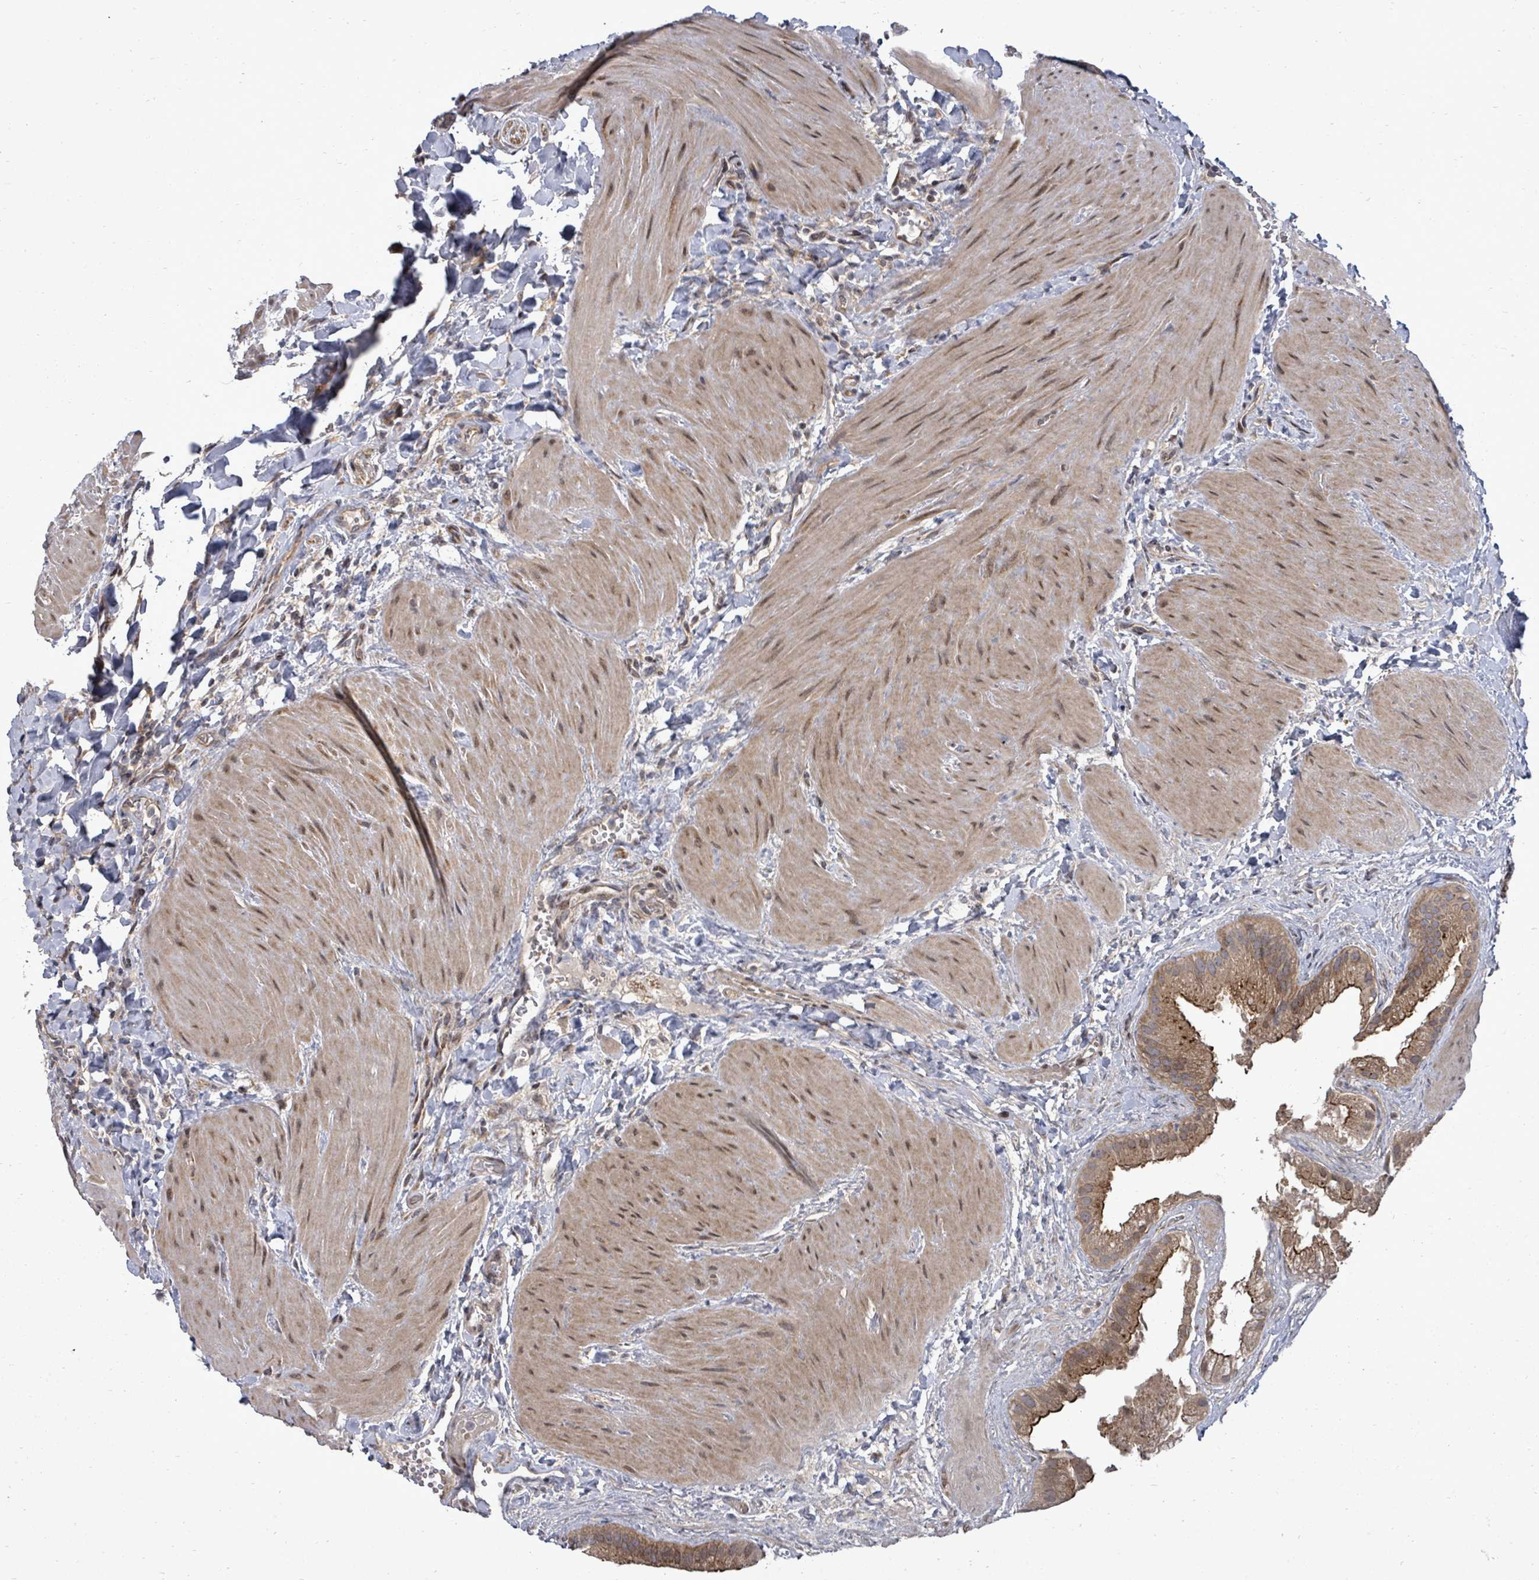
{"staining": {"intensity": "strong", "quantity": ">75%", "location": "cytoplasmic/membranous"}, "tissue": "gallbladder", "cell_type": "Glandular cells", "image_type": "normal", "snomed": [{"axis": "morphology", "description": "Normal tissue, NOS"}, {"axis": "topography", "description": "Gallbladder"}], "caption": "Immunohistochemistry of unremarkable human gallbladder shows high levels of strong cytoplasmic/membranous expression in approximately >75% of glandular cells. The protein of interest is stained brown, and the nuclei are stained in blue (DAB (3,3'-diaminobenzidine) IHC with brightfield microscopy, high magnification).", "gene": "KRTAP27", "patient": {"sex": "male", "age": 55}}